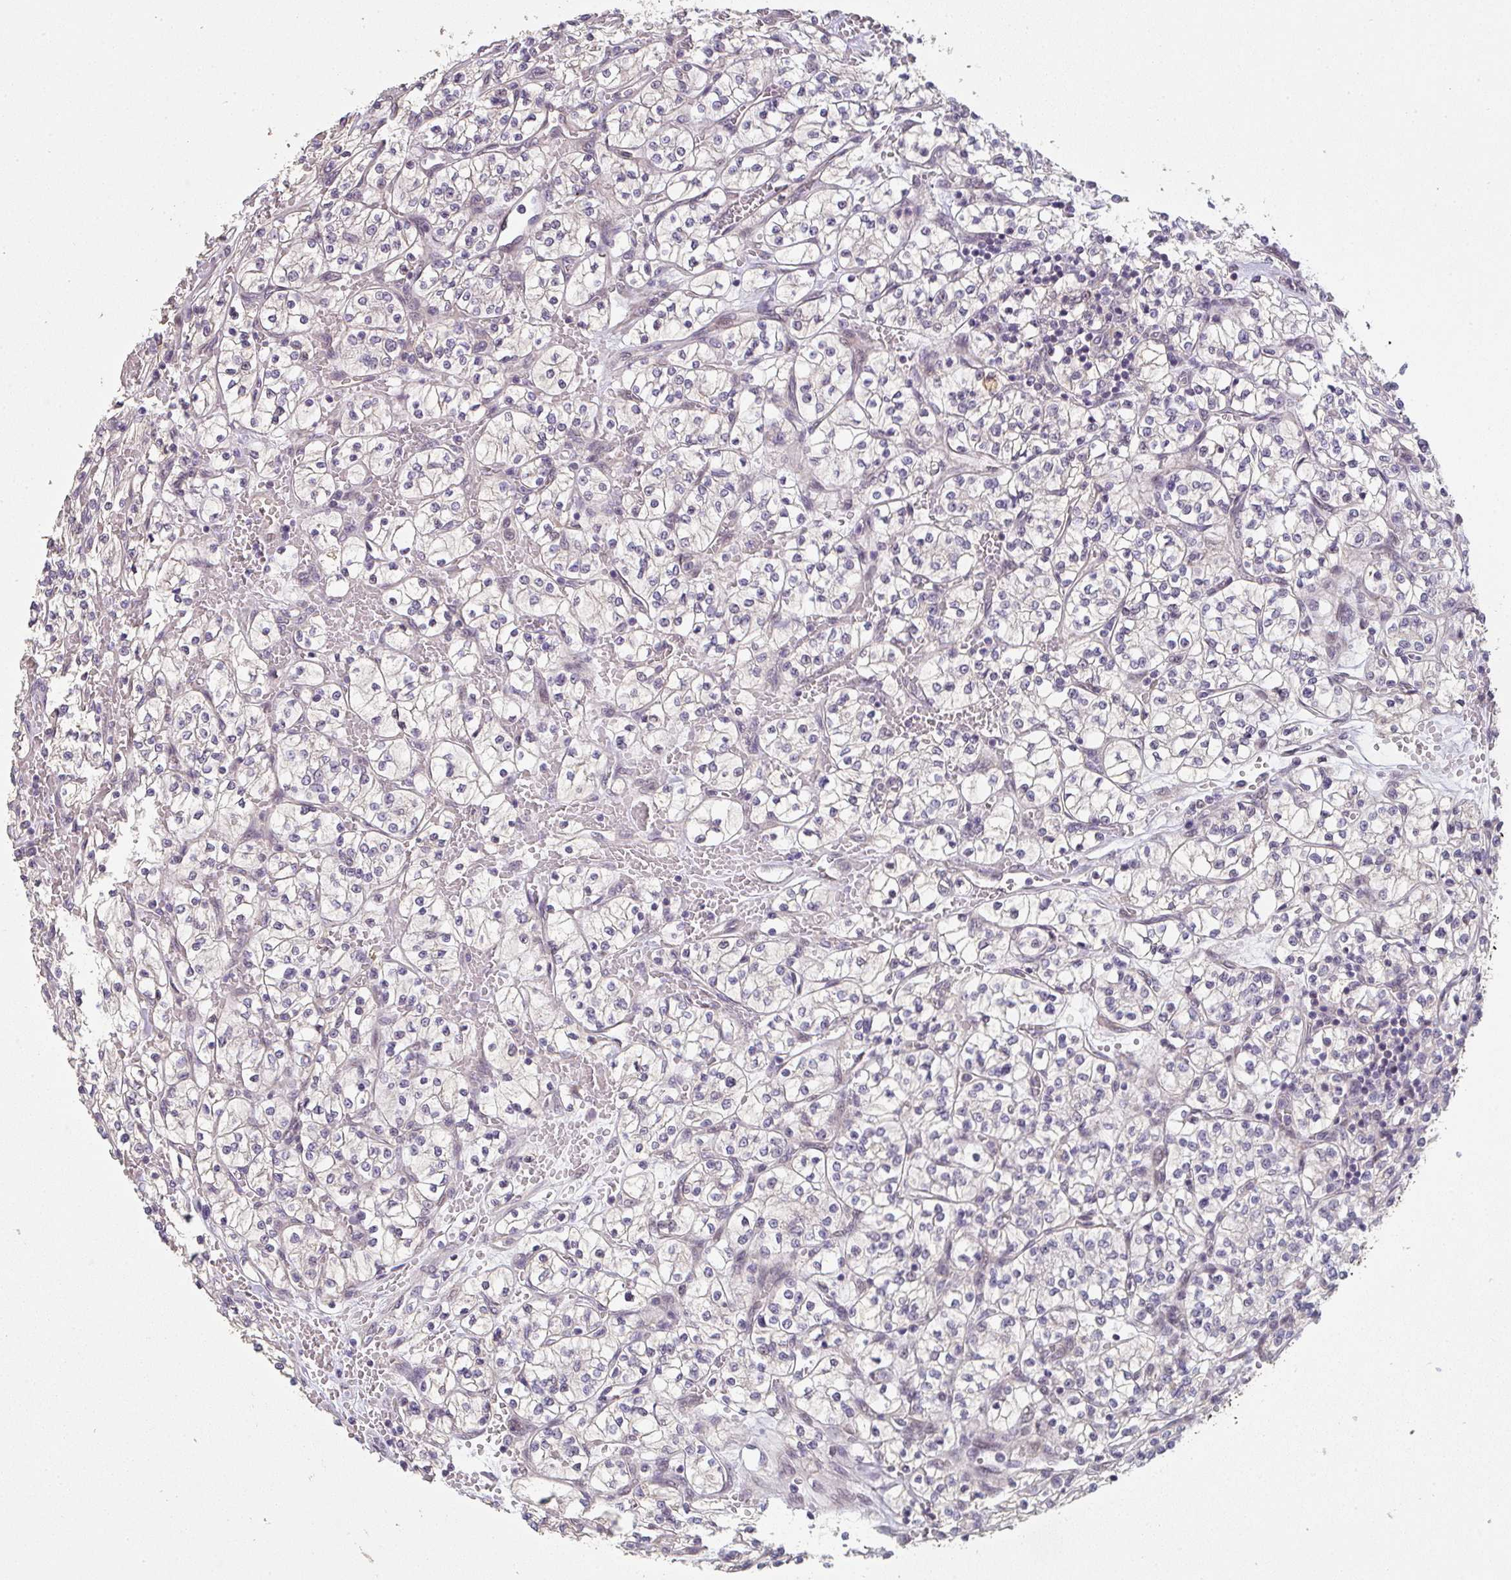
{"staining": {"intensity": "negative", "quantity": "none", "location": "none"}, "tissue": "renal cancer", "cell_type": "Tumor cells", "image_type": "cancer", "snomed": [{"axis": "morphology", "description": "Adenocarcinoma, NOS"}, {"axis": "topography", "description": "Kidney"}], "caption": "IHC of human renal adenocarcinoma displays no positivity in tumor cells. (DAB (3,3'-diaminobenzidine) immunohistochemistry with hematoxylin counter stain).", "gene": "TNFRSF10A", "patient": {"sex": "female", "age": 64}}